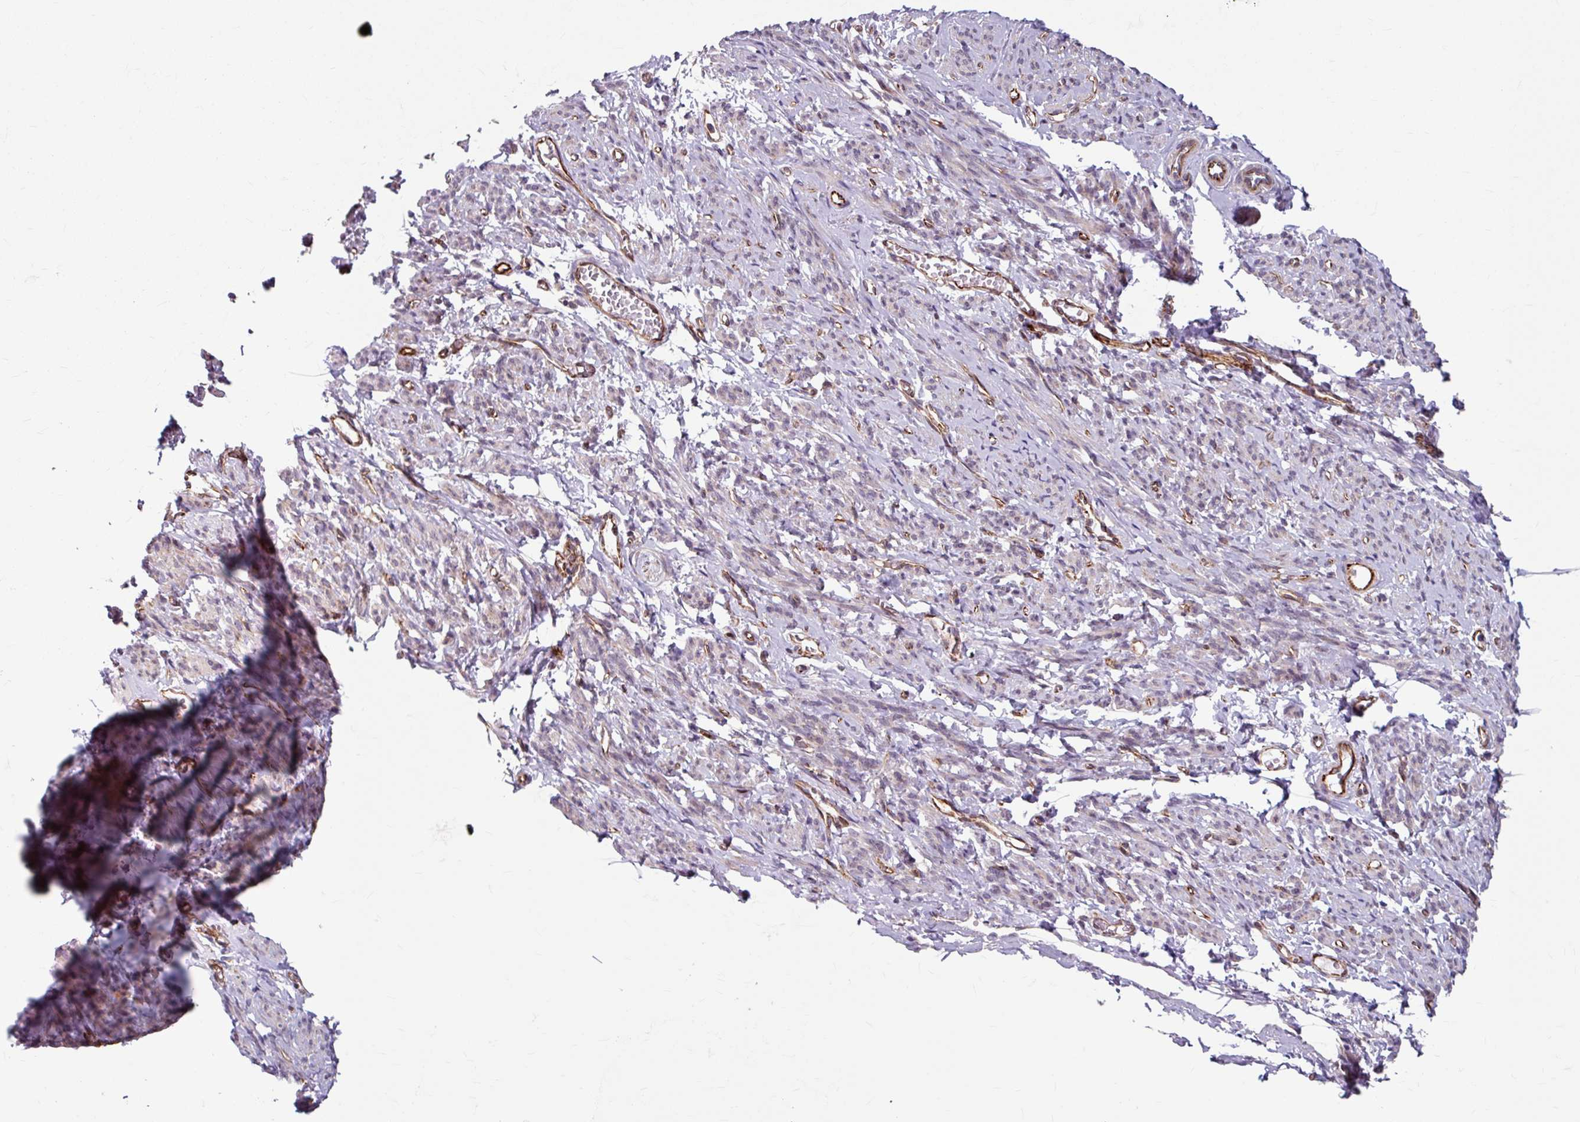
{"staining": {"intensity": "weak", "quantity": "25%-75%", "location": "nuclear"}, "tissue": "smooth muscle", "cell_type": "Smooth muscle cells", "image_type": "normal", "snomed": [{"axis": "morphology", "description": "Normal tissue, NOS"}, {"axis": "topography", "description": "Smooth muscle"}], "caption": "Immunohistochemistry of benign smooth muscle reveals low levels of weak nuclear positivity in approximately 25%-75% of smooth muscle cells. (DAB IHC, brown staining for protein, blue staining for nuclei).", "gene": "DAAM2", "patient": {"sex": "female", "age": 65}}